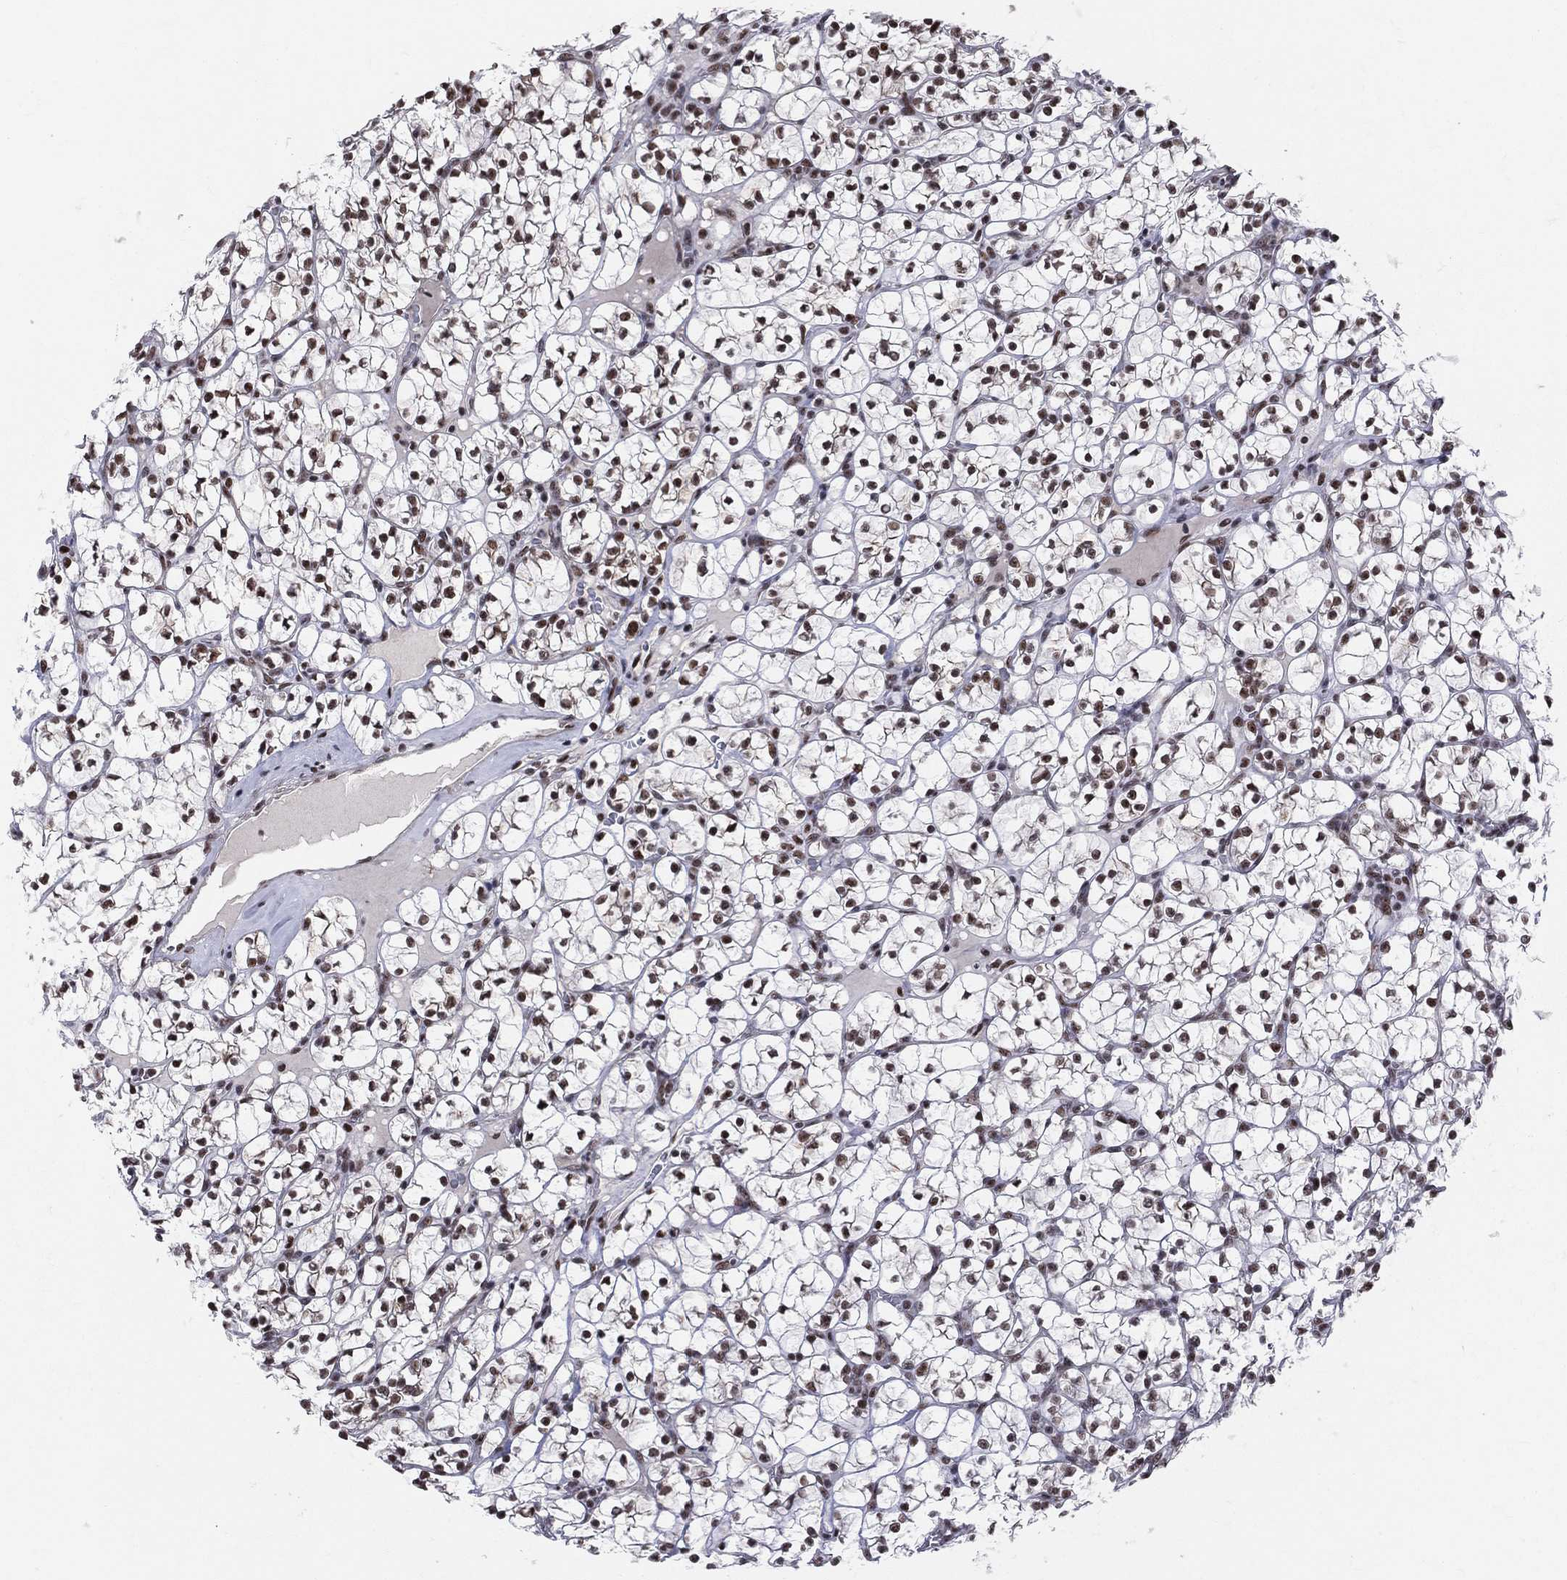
{"staining": {"intensity": "strong", "quantity": ">75%", "location": "nuclear"}, "tissue": "renal cancer", "cell_type": "Tumor cells", "image_type": "cancer", "snomed": [{"axis": "morphology", "description": "Adenocarcinoma, NOS"}, {"axis": "topography", "description": "Kidney"}], "caption": "A high amount of strong nuclear expression is present in about >75% of tumor cells in renal cancer (adenocarcinoma) tissue.", "gene": "CDK7", "patient": {"sex": "female", "age": 89}}